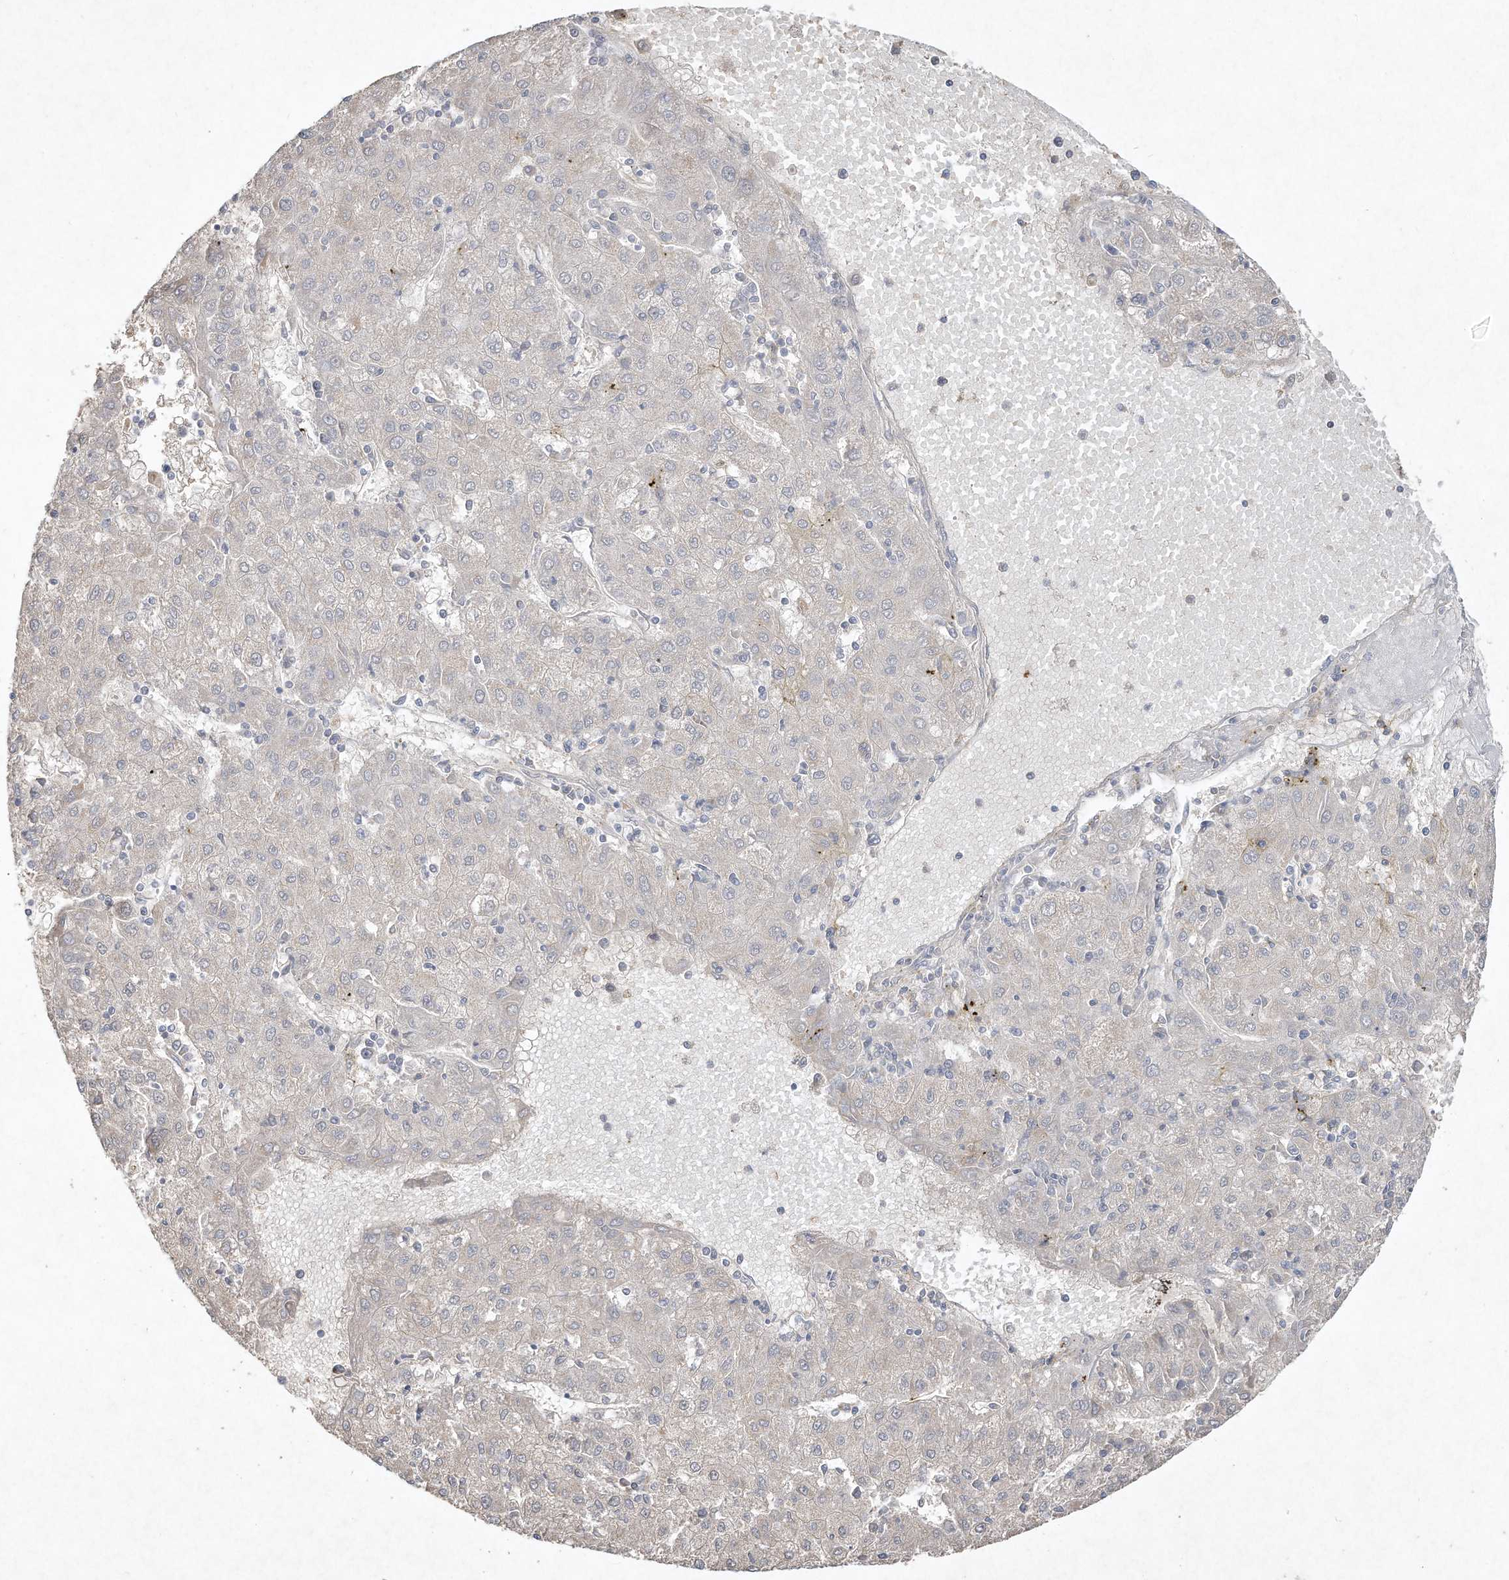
{"staining": {"intensity": "negative", "quantity": "none", "location": "none"}, "tissue": "liver cancer", "cell_type": "Tumor cells", "image_type": "cancer", "snomed": [{"axis": "morphology", "description": "Carcinoma, Hepatocellular, NOS"}, {"axis": "topography", "description": "Liver"}], "caption": "There is no significant expression in tumor cells of liver cancer (hepatocellular carcinoma).", "gene": "HTR5A", "patient": {"sex": "male", "age": 72}}